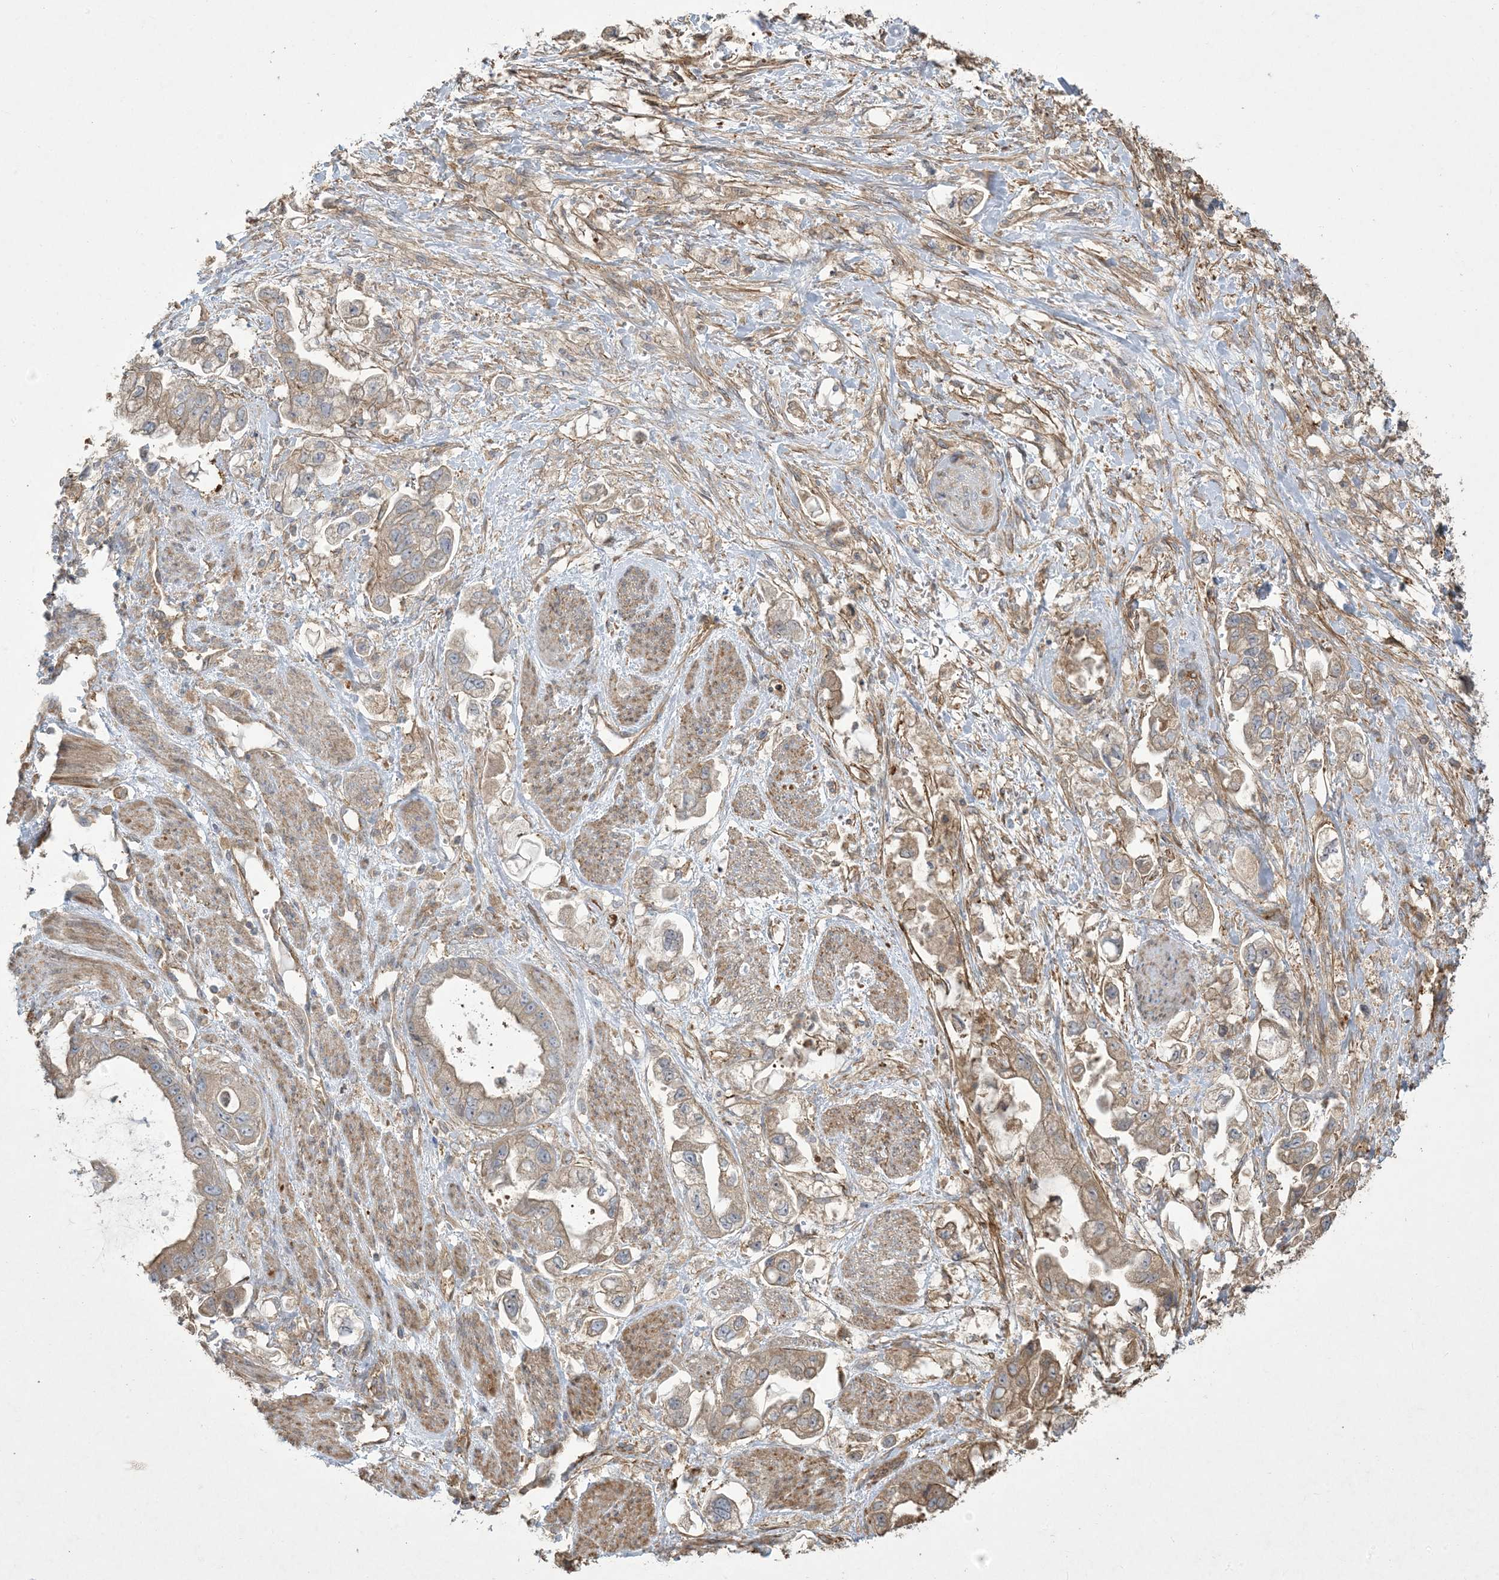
{"staining": {"intensity": "moderate", "quantity": ">75%", "location": "cytoplasmic/membranous"}, "tissue": "stomach cancer", "cell_type": "Tumor cells", "image_type": "cancer", "snomed": [{"axis": "morphology", "description": "Adenocarcinoma, NOS"}, {"axis": "topography", "description": "Stomach"}], "caption": "This is an image of IHC staining of stomach cancer, which shows moderate staining in the cytoplasmic/membranous of tumor cells.", "gene": "KLHL18", "patient": {"sex": "male", "age": 62}}